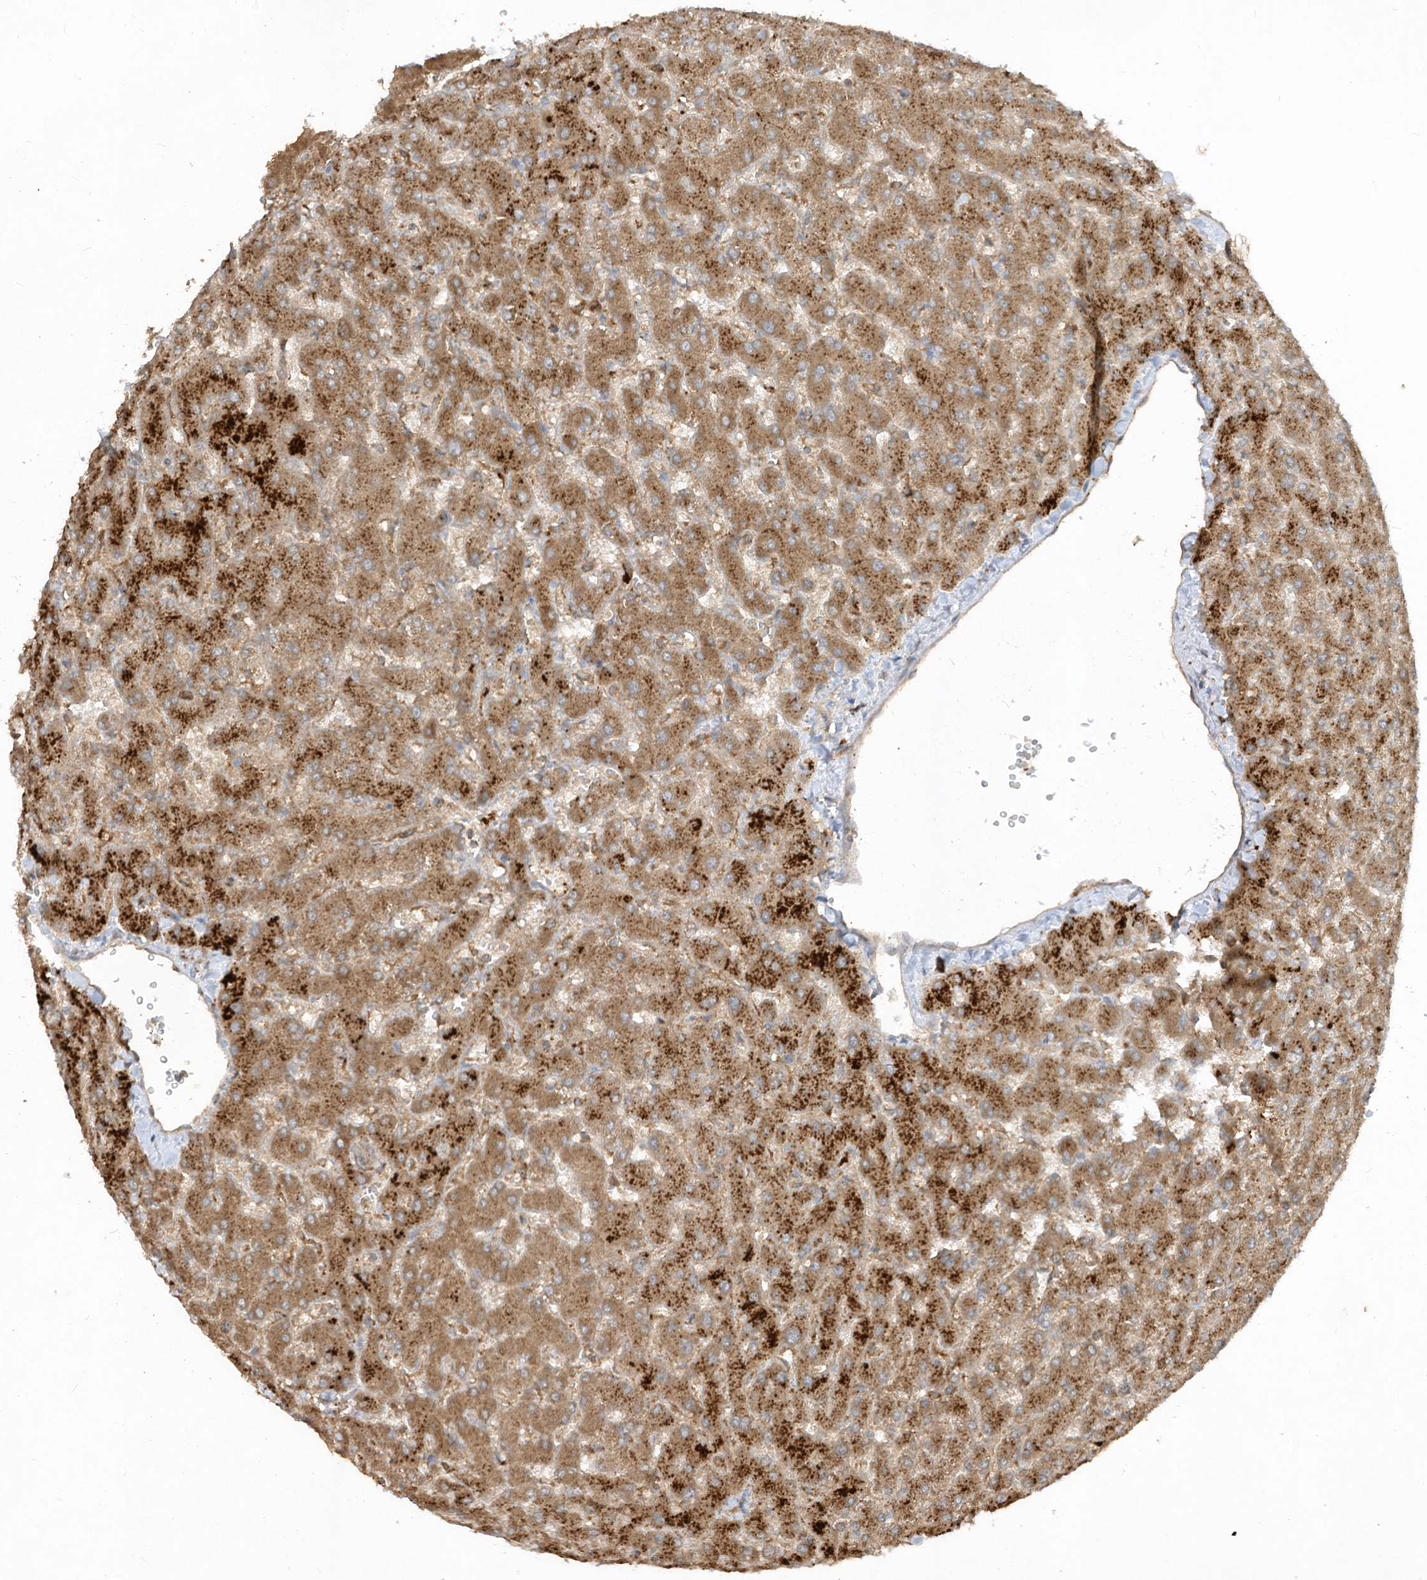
{"staining": {"intensity": "weak", "quantity": ">75%", "location": "cytoplasmic/membranous"}, "tissue": "liver", "cell_type": "Cholangiocytes", "image_type": "normal", "snomed": [{"axis": "morphology", "description": "Normal tissue, NOS"}, {"axis": "topography", "description": "Liver"}], "caption": "Protein staining reveals weak cytoplasmic/membranous expression in approximately >75% of cholangiocytes in normal liver.", "gene": "LDAH", "patient": {"sex": "female", "age": 63}}